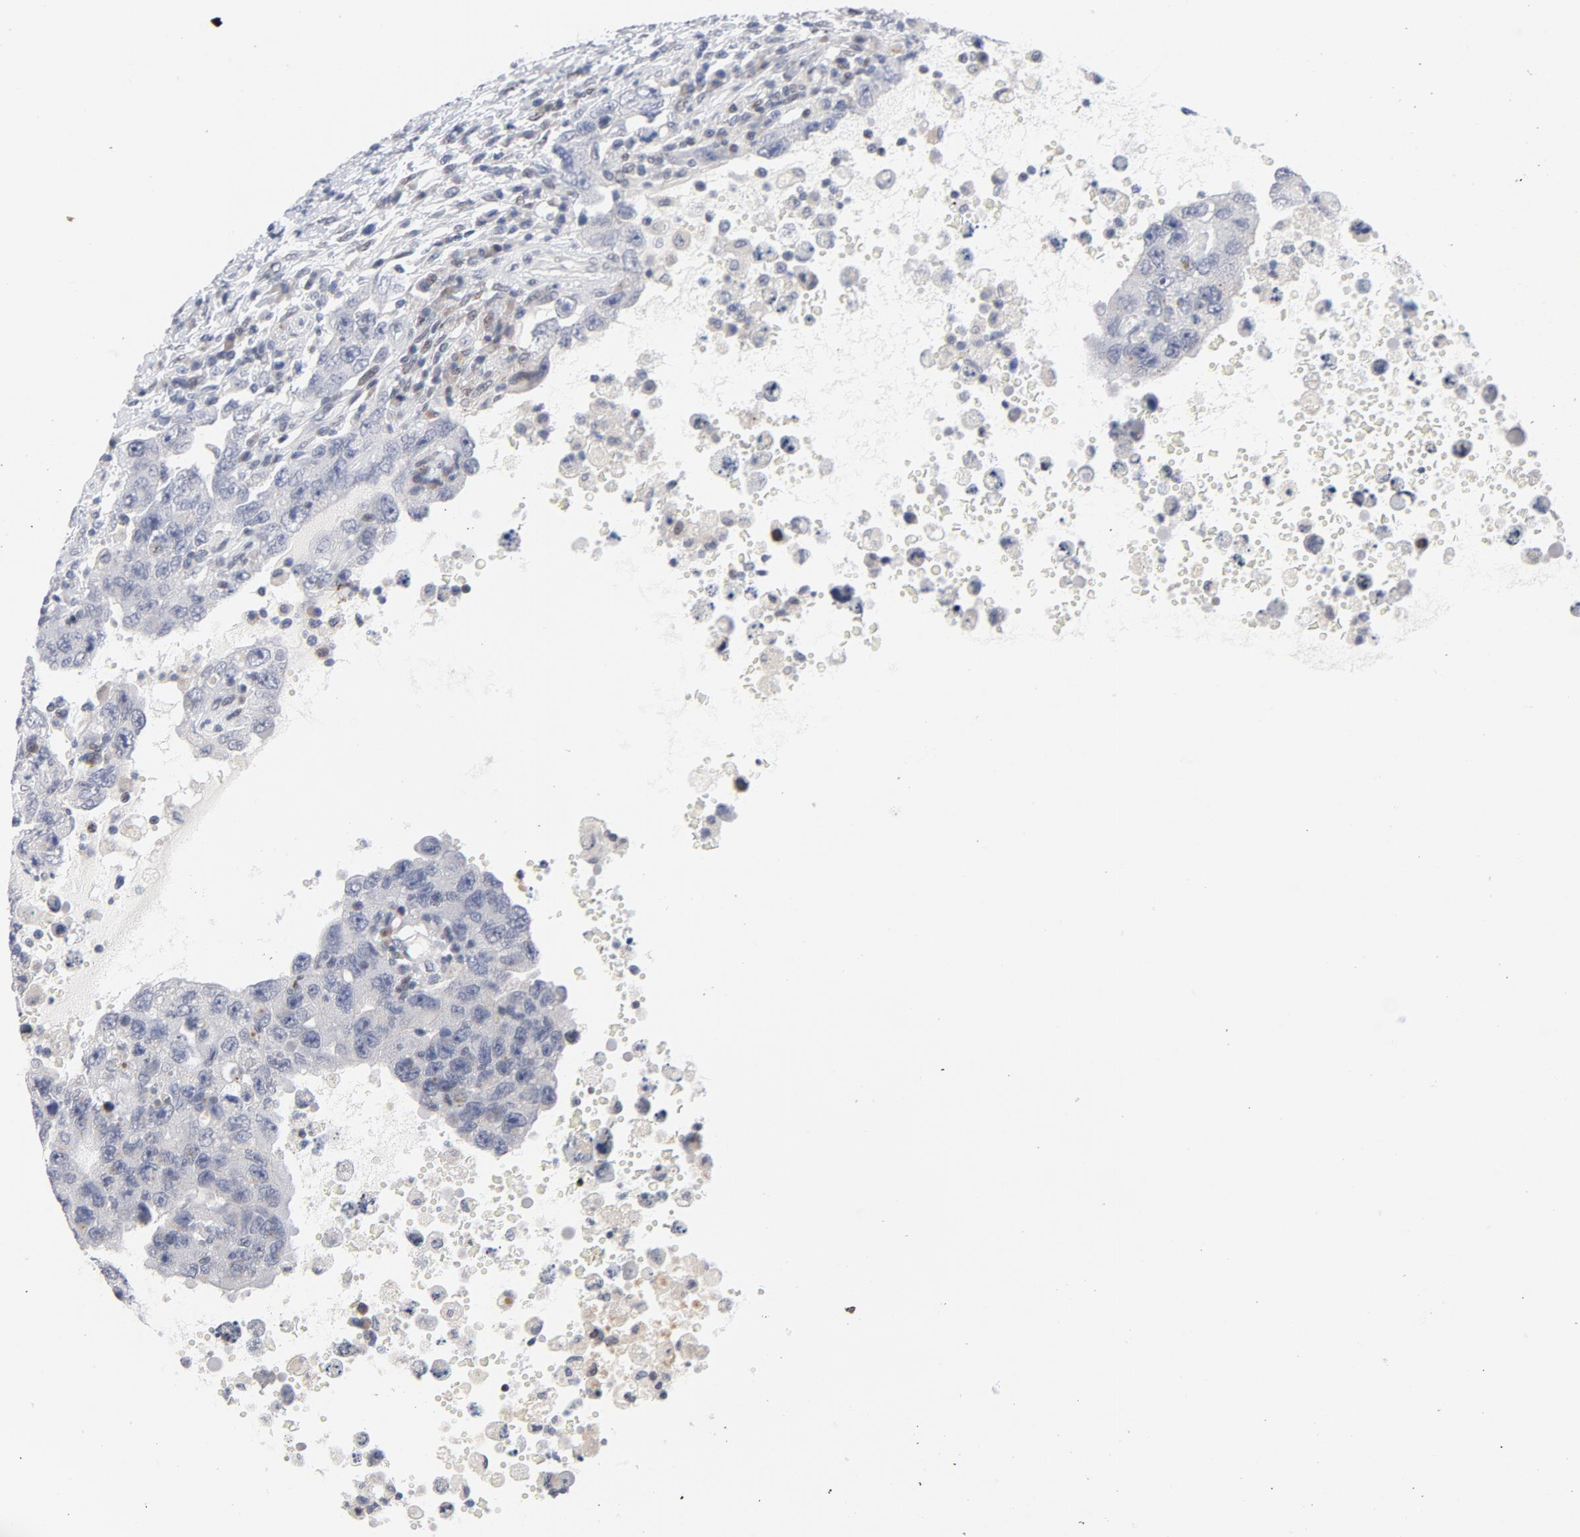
{"staining": {"intensity": "weak", "quantity": "<25%", "location": "nuclear"}, "tissue": "testis cancer", "cell_type": "Tumor cells", "image_type": "cancer", "snomed": [{"axis": "morphology", "description": "Carcinoma, Embryonal, NOS"}, {"axis": "topography", "description": "Testis"}], "caption": "The micrograph demonstrates no staining of tumor cells in embryonal carcinoma (testis). Nuclei are stained in blue.", "gene": "NFIC", "patient": {"sex": "male", "age": 26}}